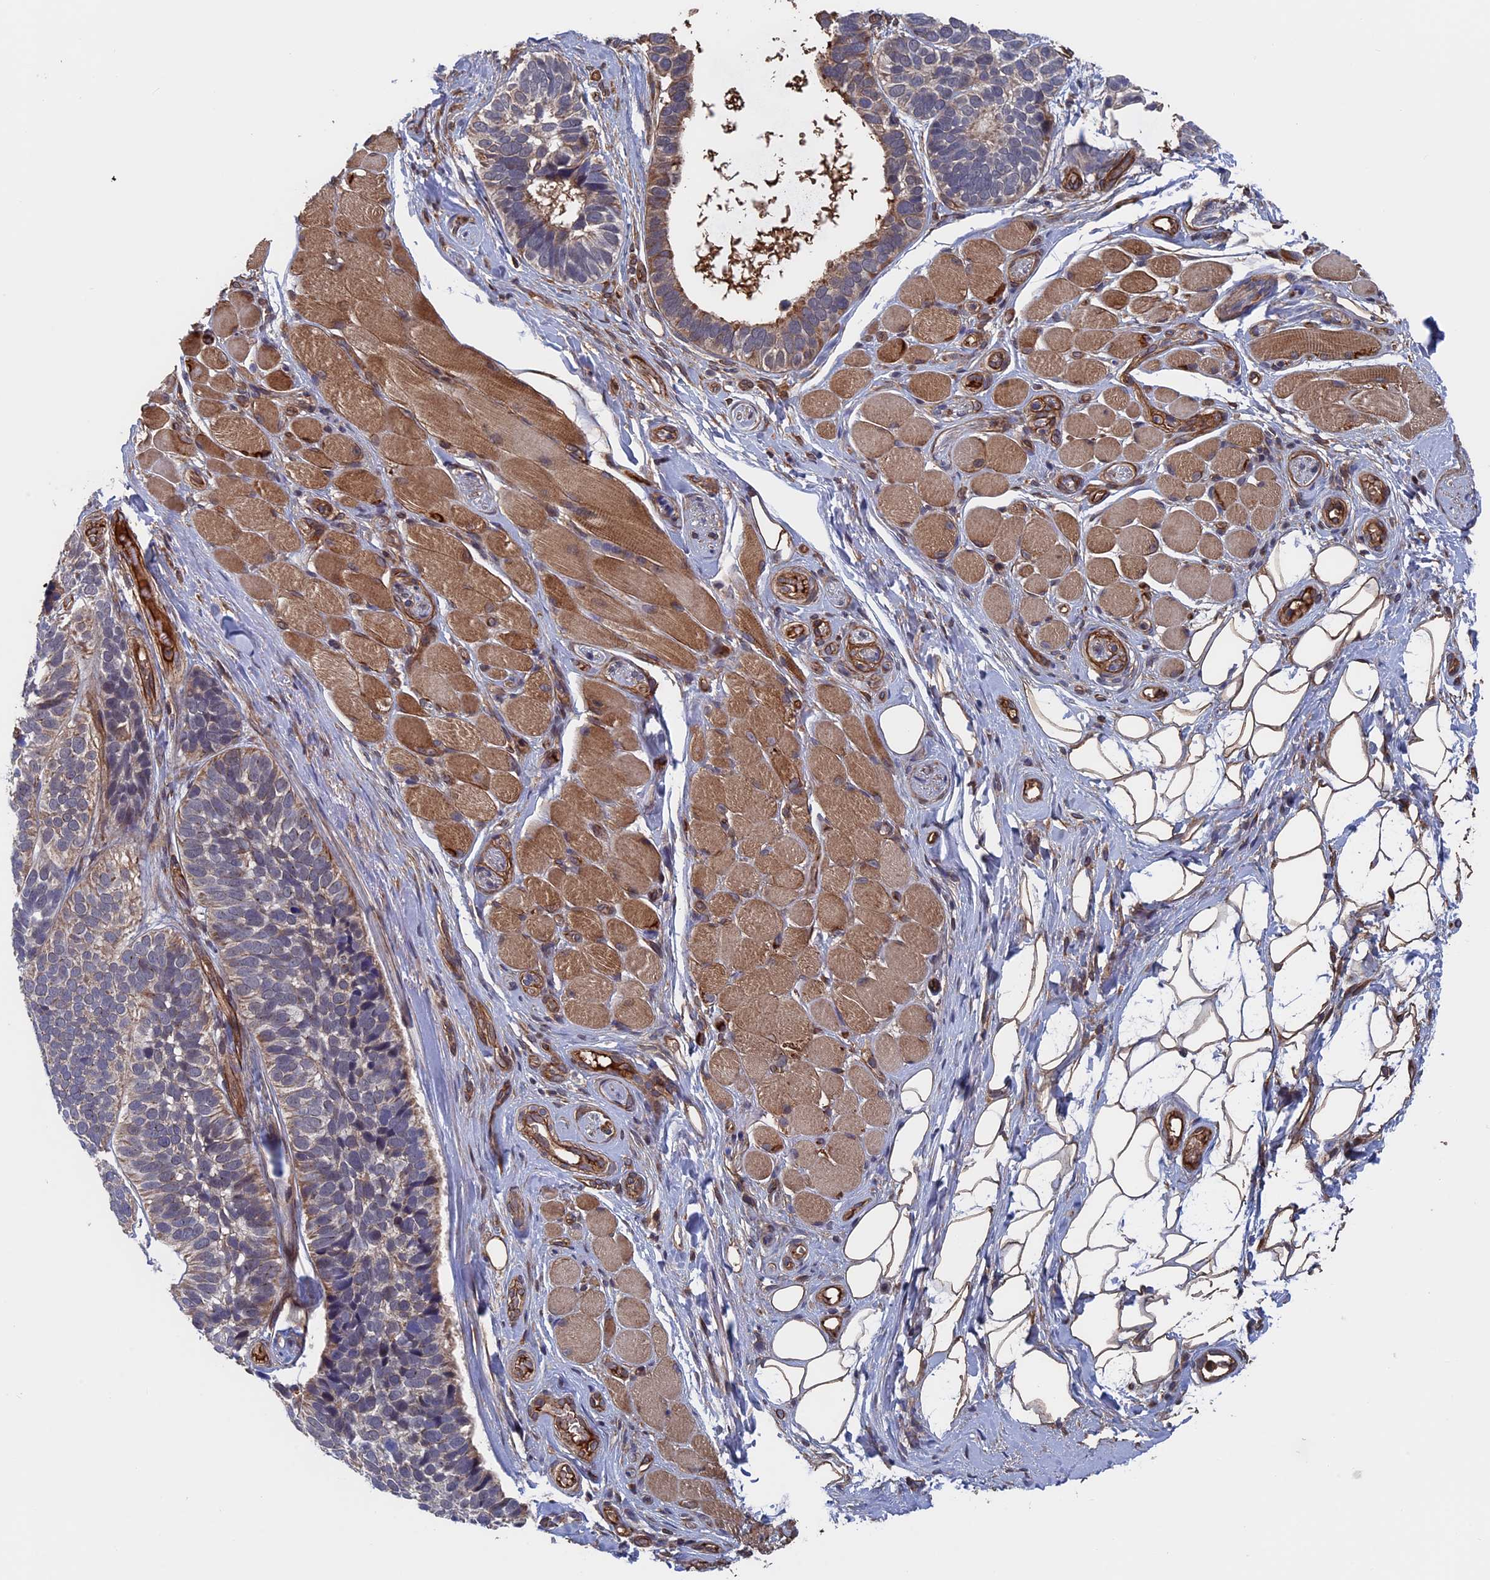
{"staining": {"intensity": "weak", "quantity": "<25%", "location": "cytoplasmic/membranous"}, "tissue": "skin cancer", "cell_type": "Tumor cells", "image_type": "cancer", "snomed": [{"axis": "morphology", "description": "Basal cell carcinoma"}, {"axis": "topography", "description": "Skin"}], "caption": "Image shows no protein expression in tumor cells of skin cancer (basal cell carcinoma) tissue.", "gene": "RPUSD1", "patient": {"sex": "male", "age": 62}}